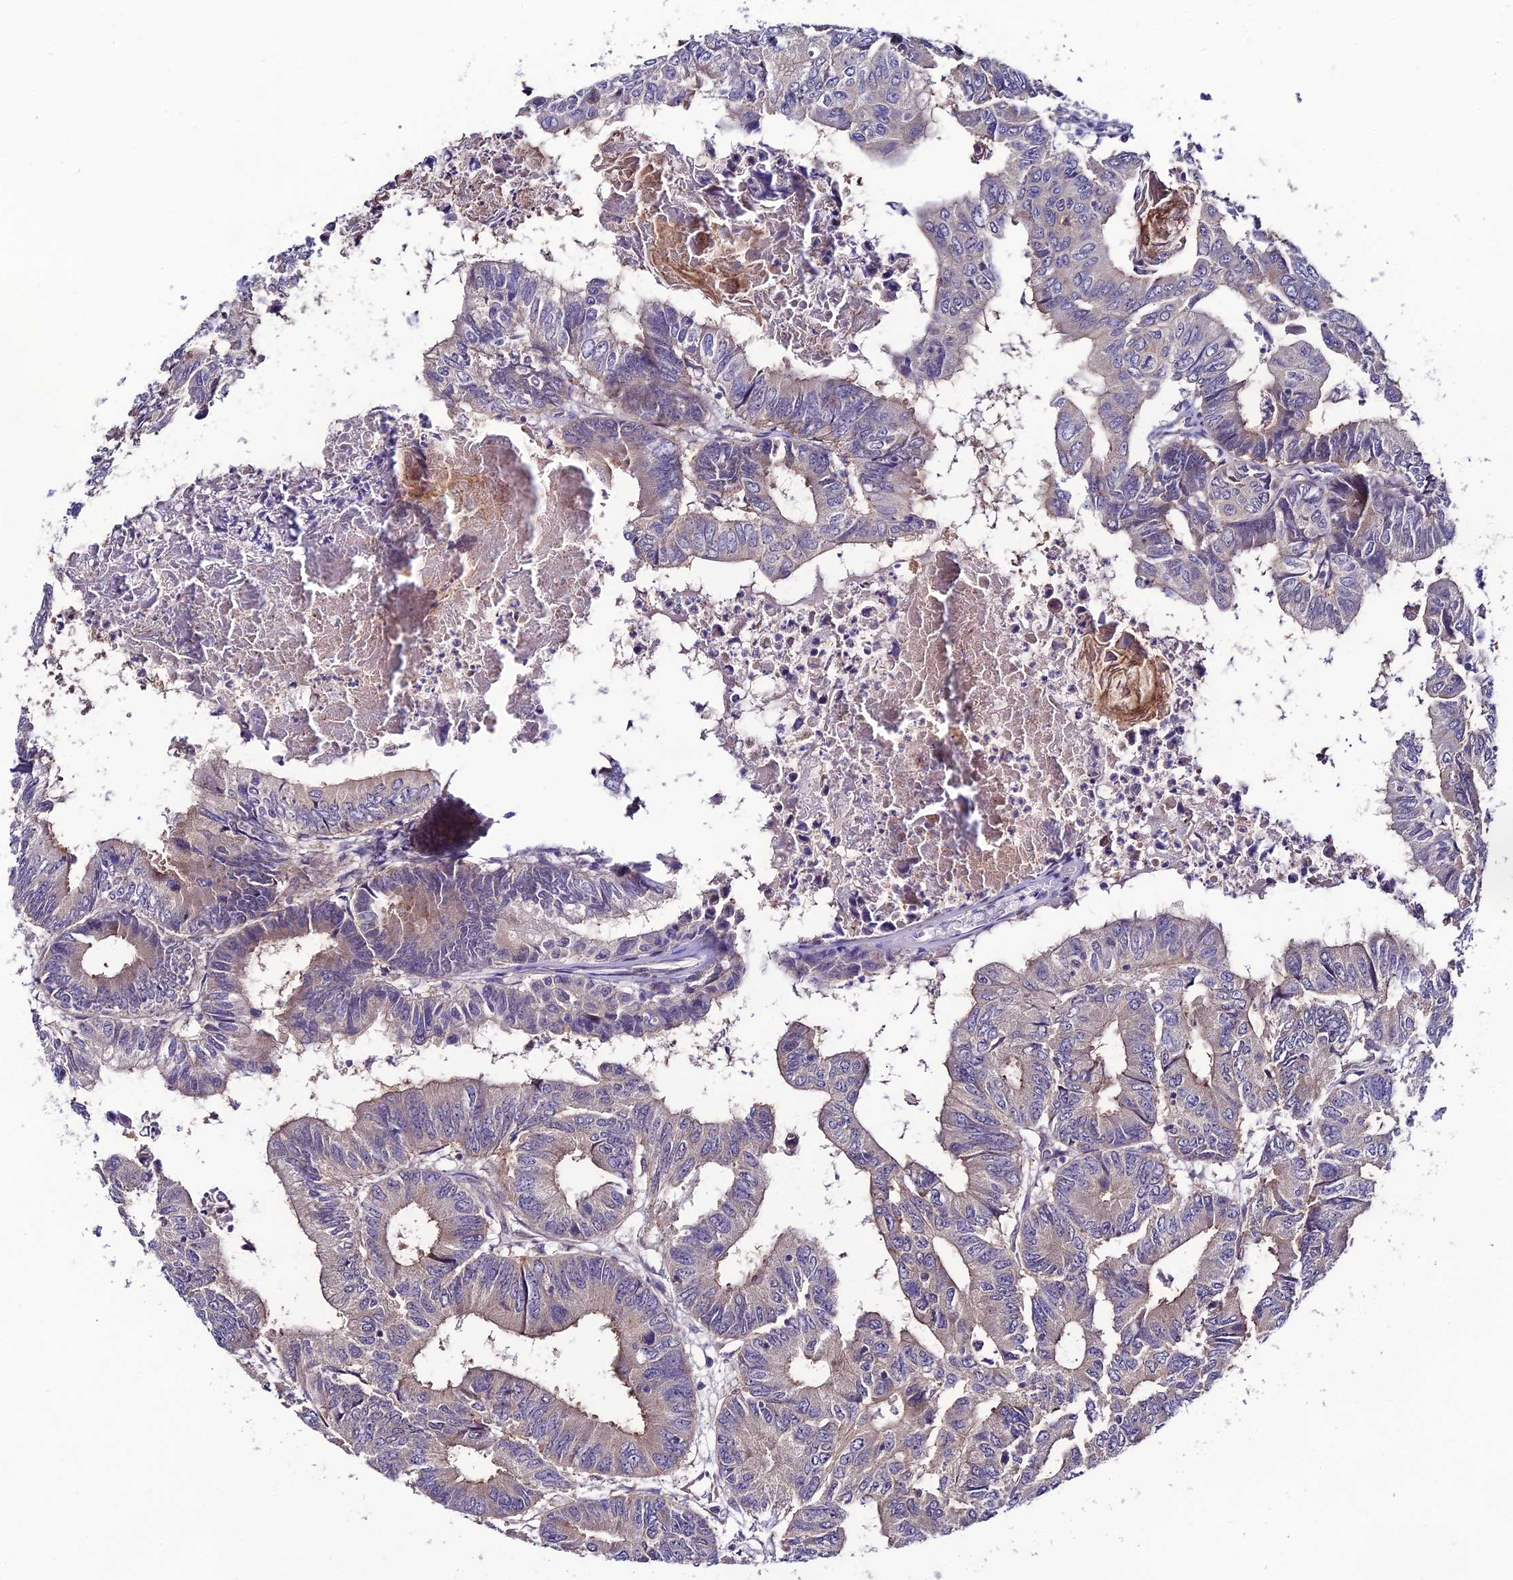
{"staining": {"intensity": "moderate", "quantity": "25%-75%", "location": "cytoplasmic/membranous"}, "tissue": "colorectal cancer", "cell_type": "Tumor cells", "image_type": "cancer", "snomed": [{"axis": "morphology", "description": "Adenocarcinoma, NOS"}, {"axis": "topography", "description": "Colon"}], "caption": "Immunohistochemistry (IHC) (DAB (3,3'-diaminobenzidine)) staining of human colorectal adenocarcinoma shows moderate cytoplasmic/membranous protein expression in approximately 25%-75% of tumor cells. Using DAB (3,3'-diaminobenzidine) (brown) and hematoxylin (blue) stains, captured at high magnification using brightfield microscopy.", "gene": "BRME1", "patient": {"sex": "male", "age": 85}}